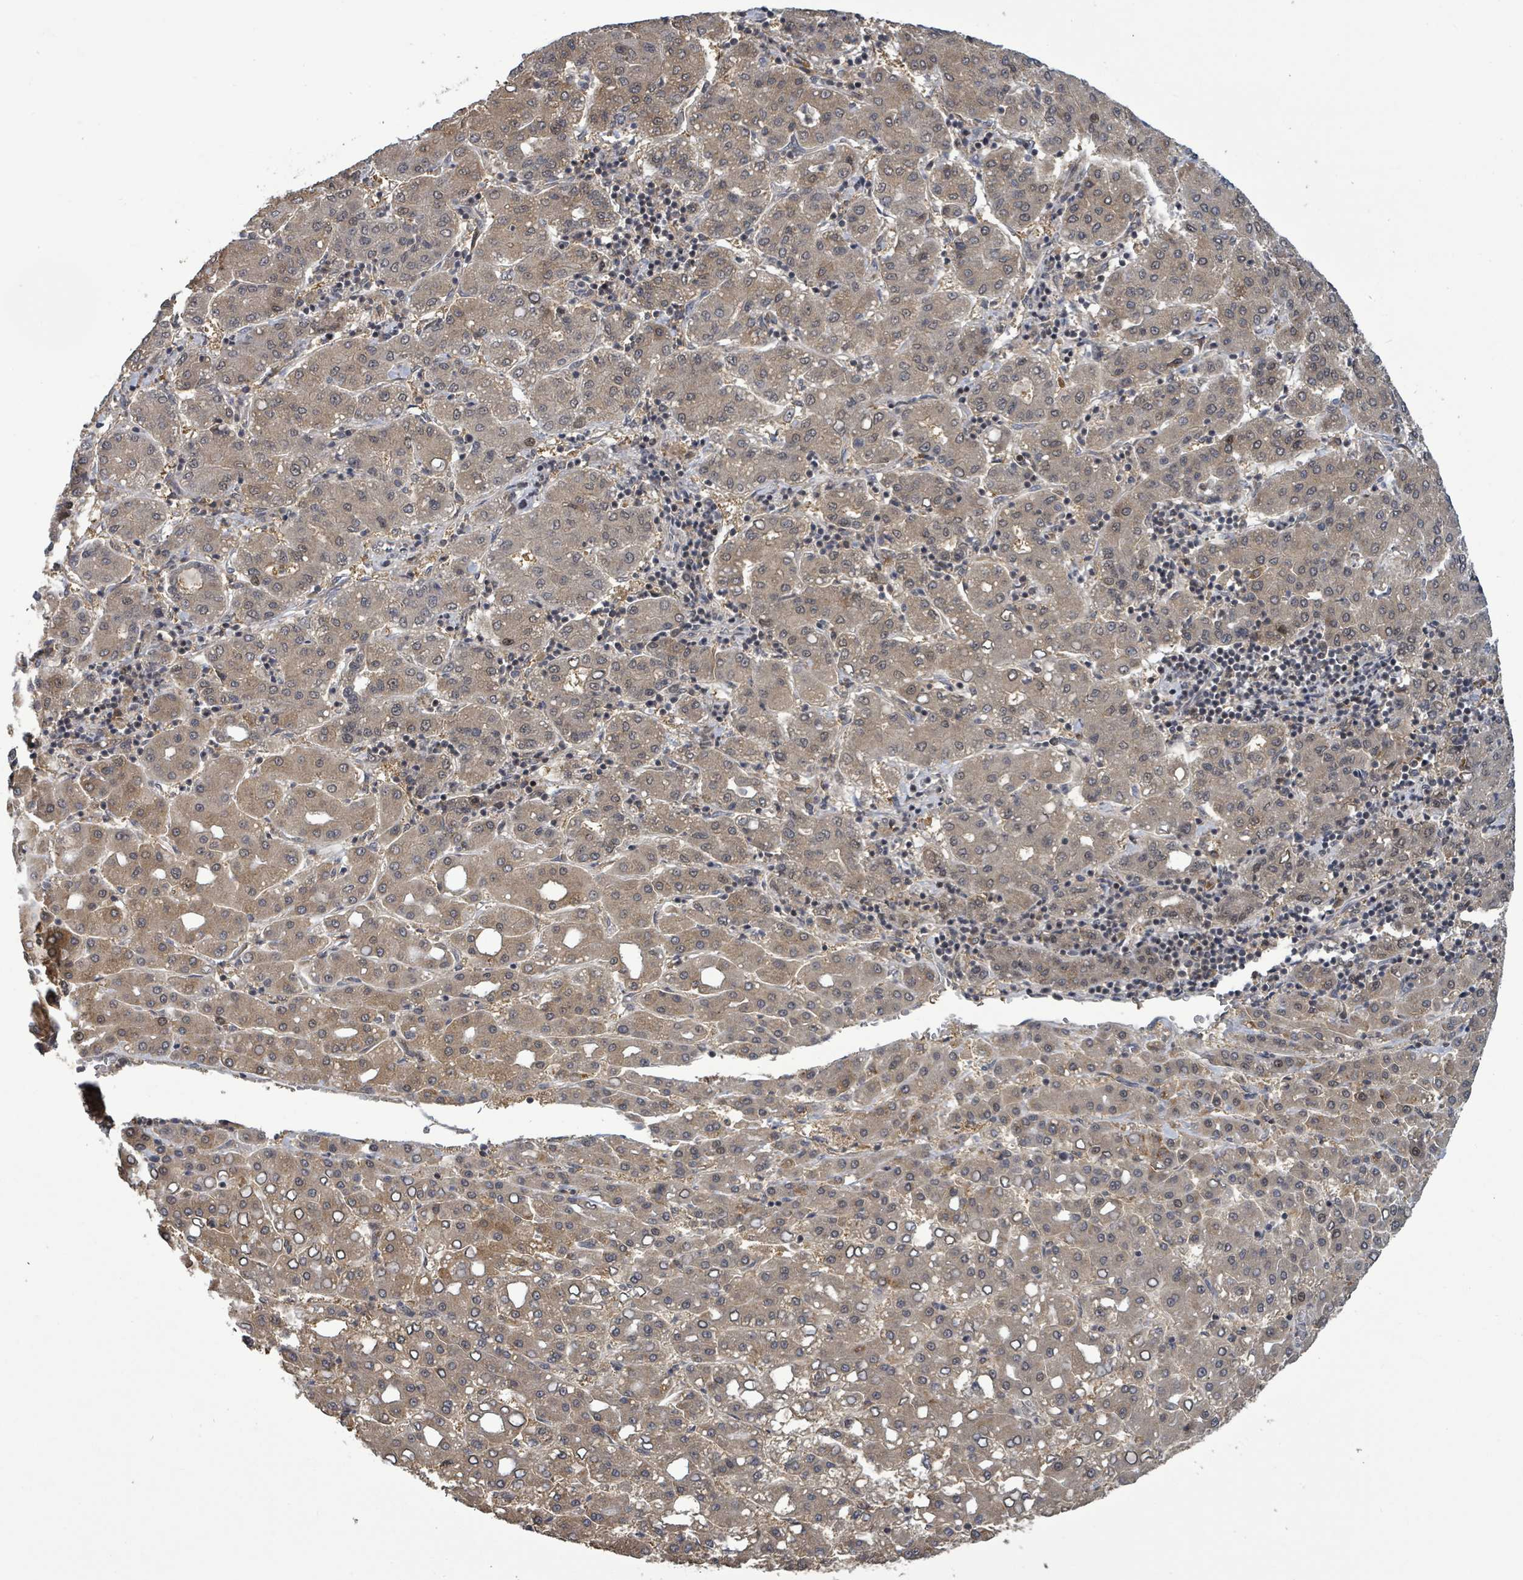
{"staining": {"intensity": "moderate", "quantity": ">75%", "location": "cytoplasmic/membranous"}, "tissue": "liver cancer", "cell_type": "Tumor cells", "image_type": "cancer", "snomed": [{"axis": "morphology", "description": "Carcinoma, Hepatocellular, NOS"}, {"axis": "topography", "description": "Liver"}], "caption": "Approximately >75% of tumor cells in human liver hepatocellular carcinoma show moderate cytoplasmic/membranous protein staining as visualized by brown immunohistochemical staining.", "gene": "FBXO6", "patient": {"sex": "male", "age": 65}}